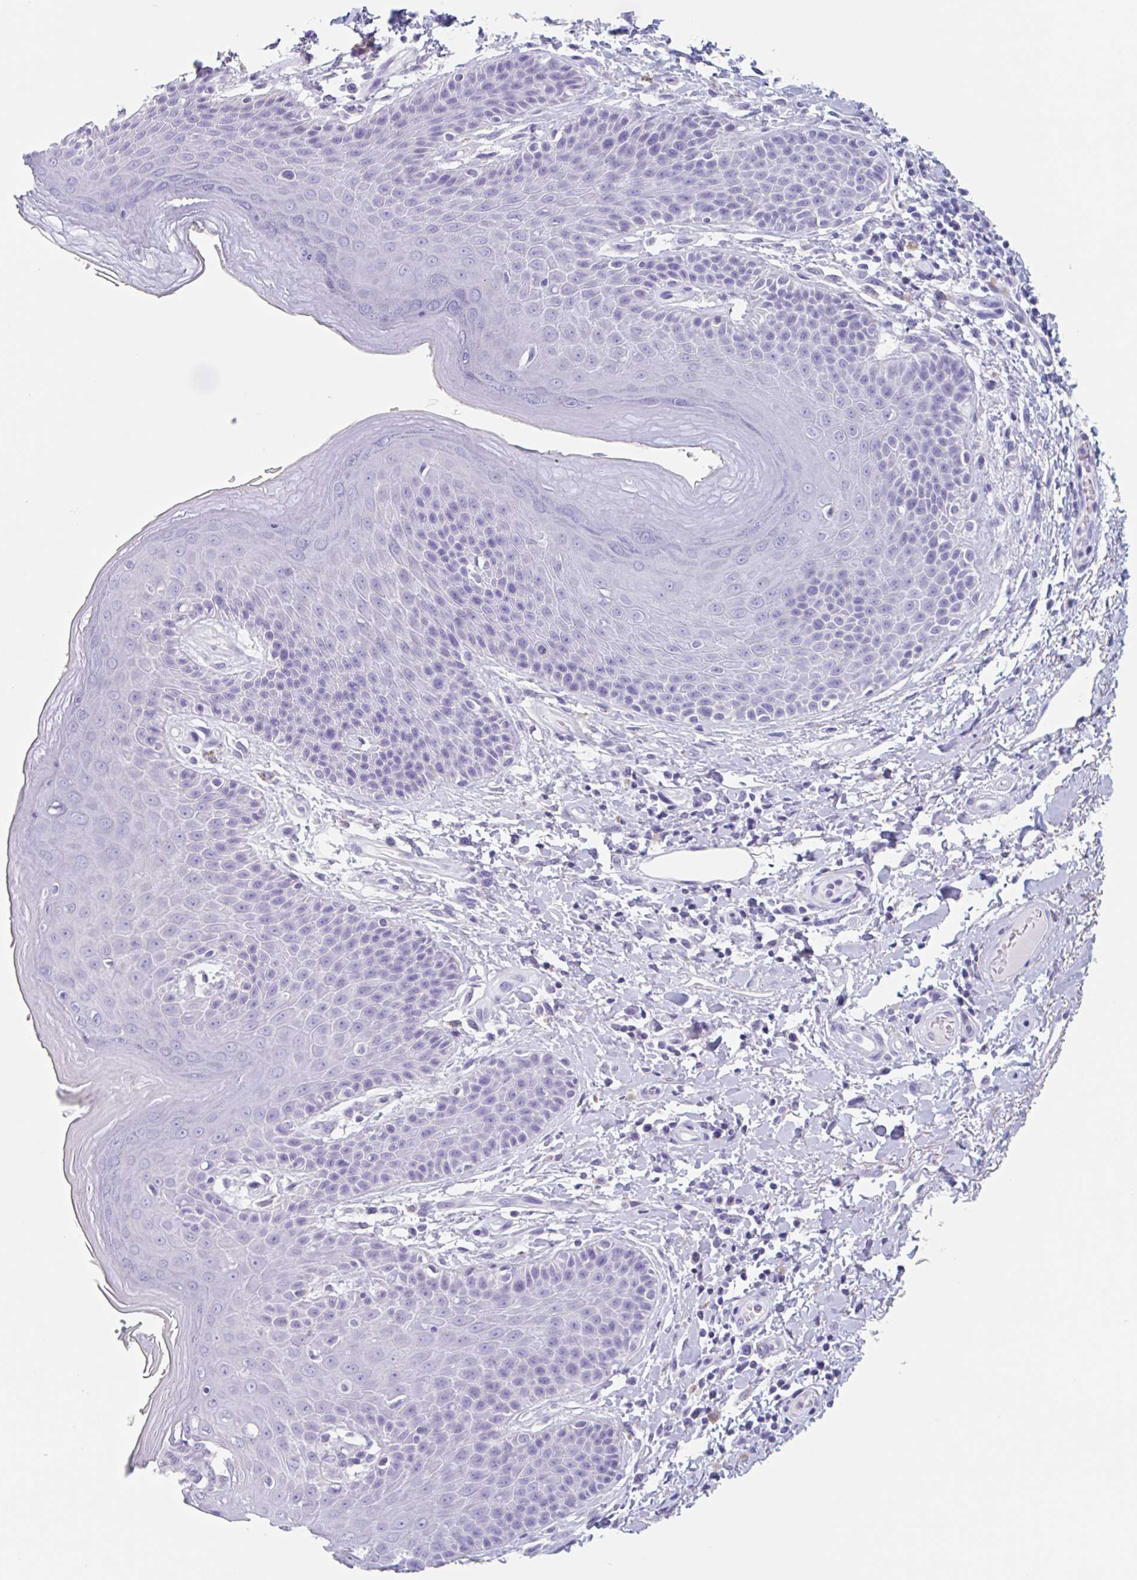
{"staining": {"intensity": "negative", "quantity": "none", "location": "none"}, "tissue": "skin", "cell_type": "Epidermal cells", "image_type": "normal", "snomed": [{"axis": "morphology", "description": "Normal tissue, NOS"}, {"axis": "topography", "description": "Peripheral nerve tissue"}], "caption": "Immunohistochemistry (IHC) image of normal skin: human skin stained with DAB (3,3'-diaminobenzidine) reveals no significant protein staining in epidermal cells.", "gene": "EMC4", "patient": {"sex": "male", "age": 51}}